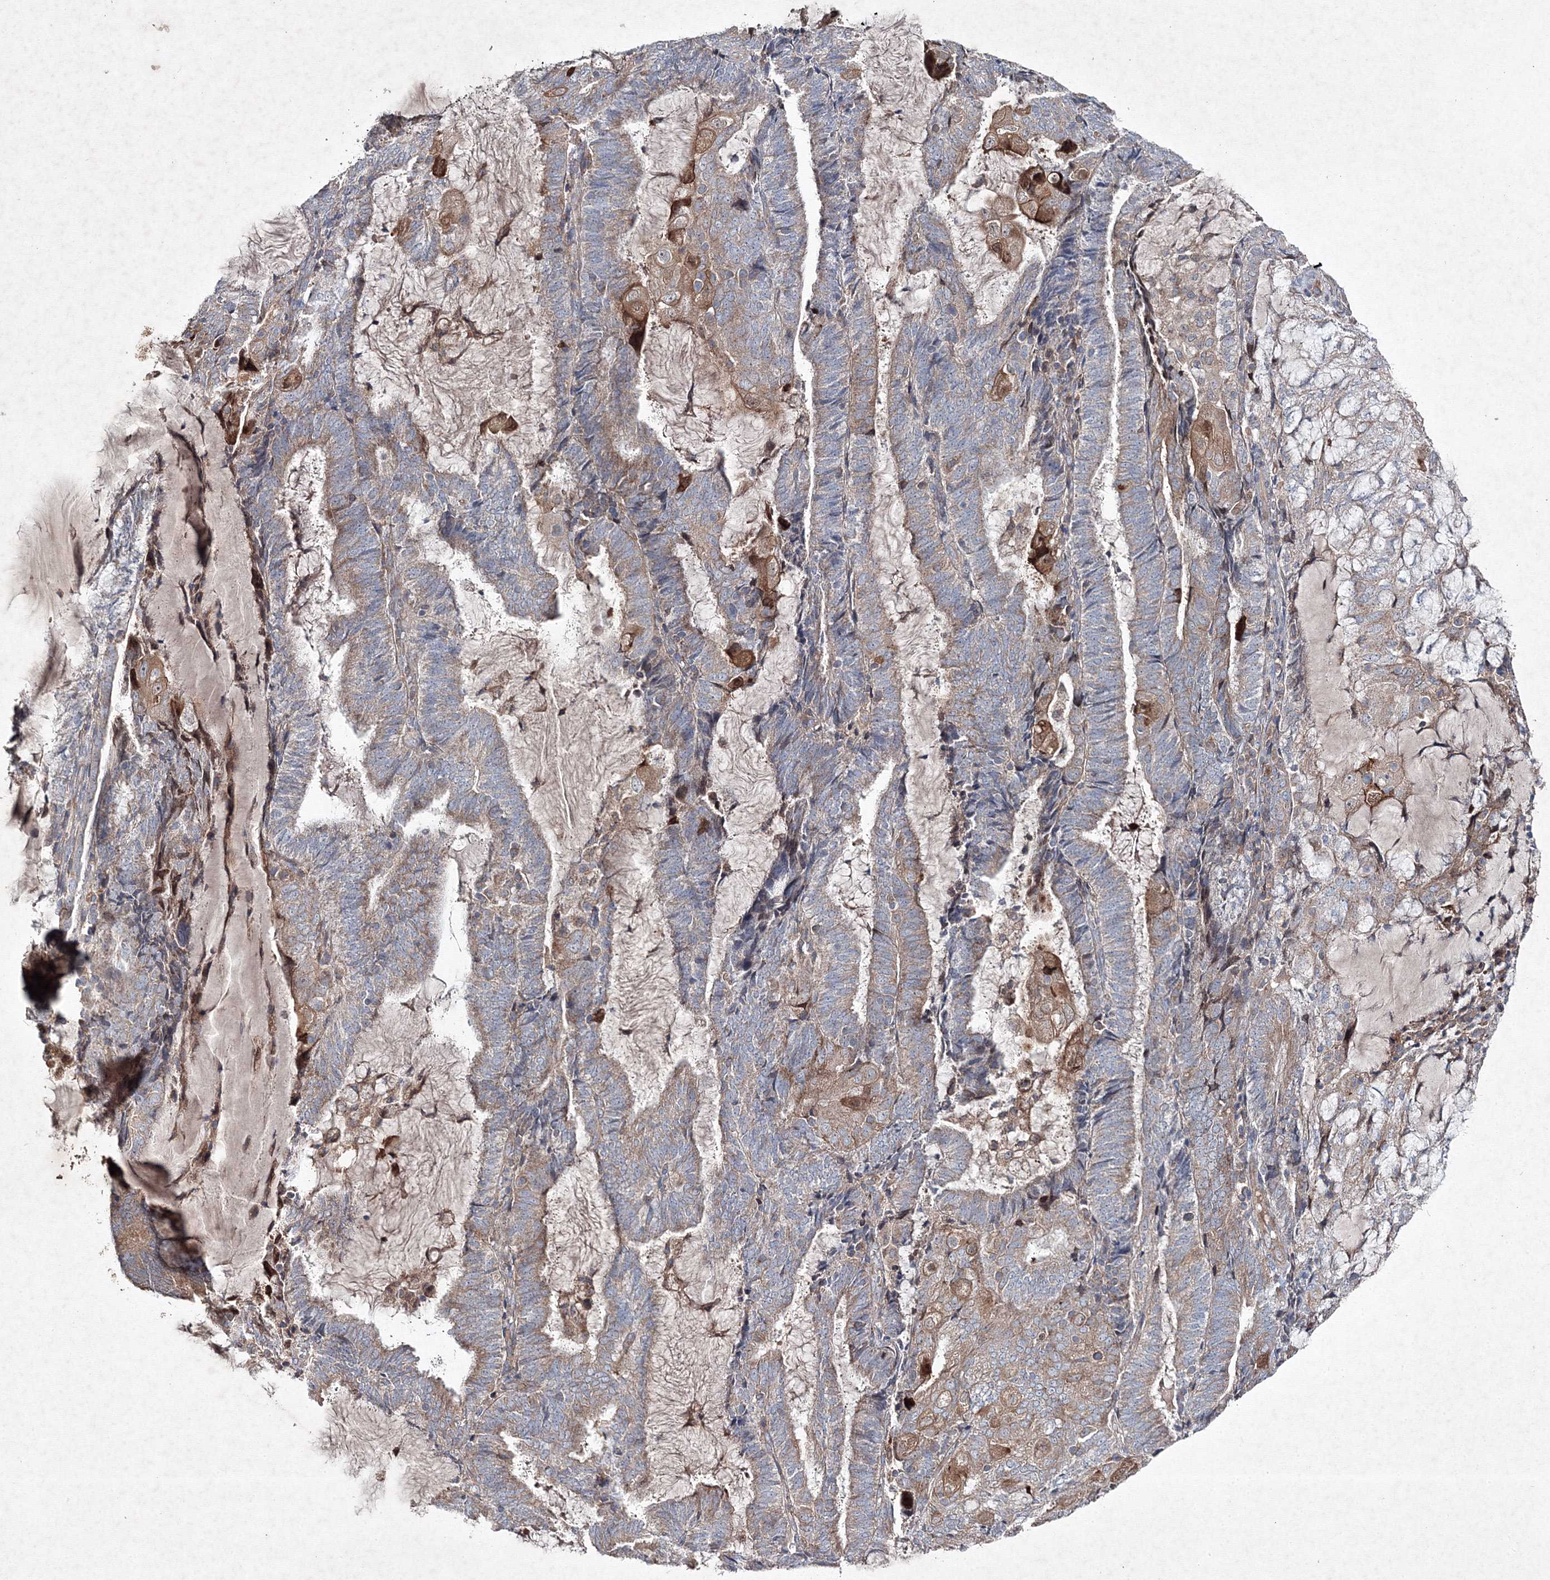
{"staining": {"intensity": "moderate", "quantity": "25%-75%", "location": "cytoplasmic/membranous"}, "tissue": "endometrial cancer", "cell_type": "Tumor cells", "image_type": "cancer", "snomed": [{"axis": "morphology", "description": "Adenocarcinoma, NOS"}, {"axis": "topography", "description": "Endometrium"}], "caption": "DAB (3,3'-diaminobenzidine) immunohistochemical staining of adenocarcinoma (endometrial) reveals moderate cytoplasmic/membranous protein expression in about 25%-75% of tumor cells.", "gene": "GFM1", "patient": {"sex": "female", "age": 81}}